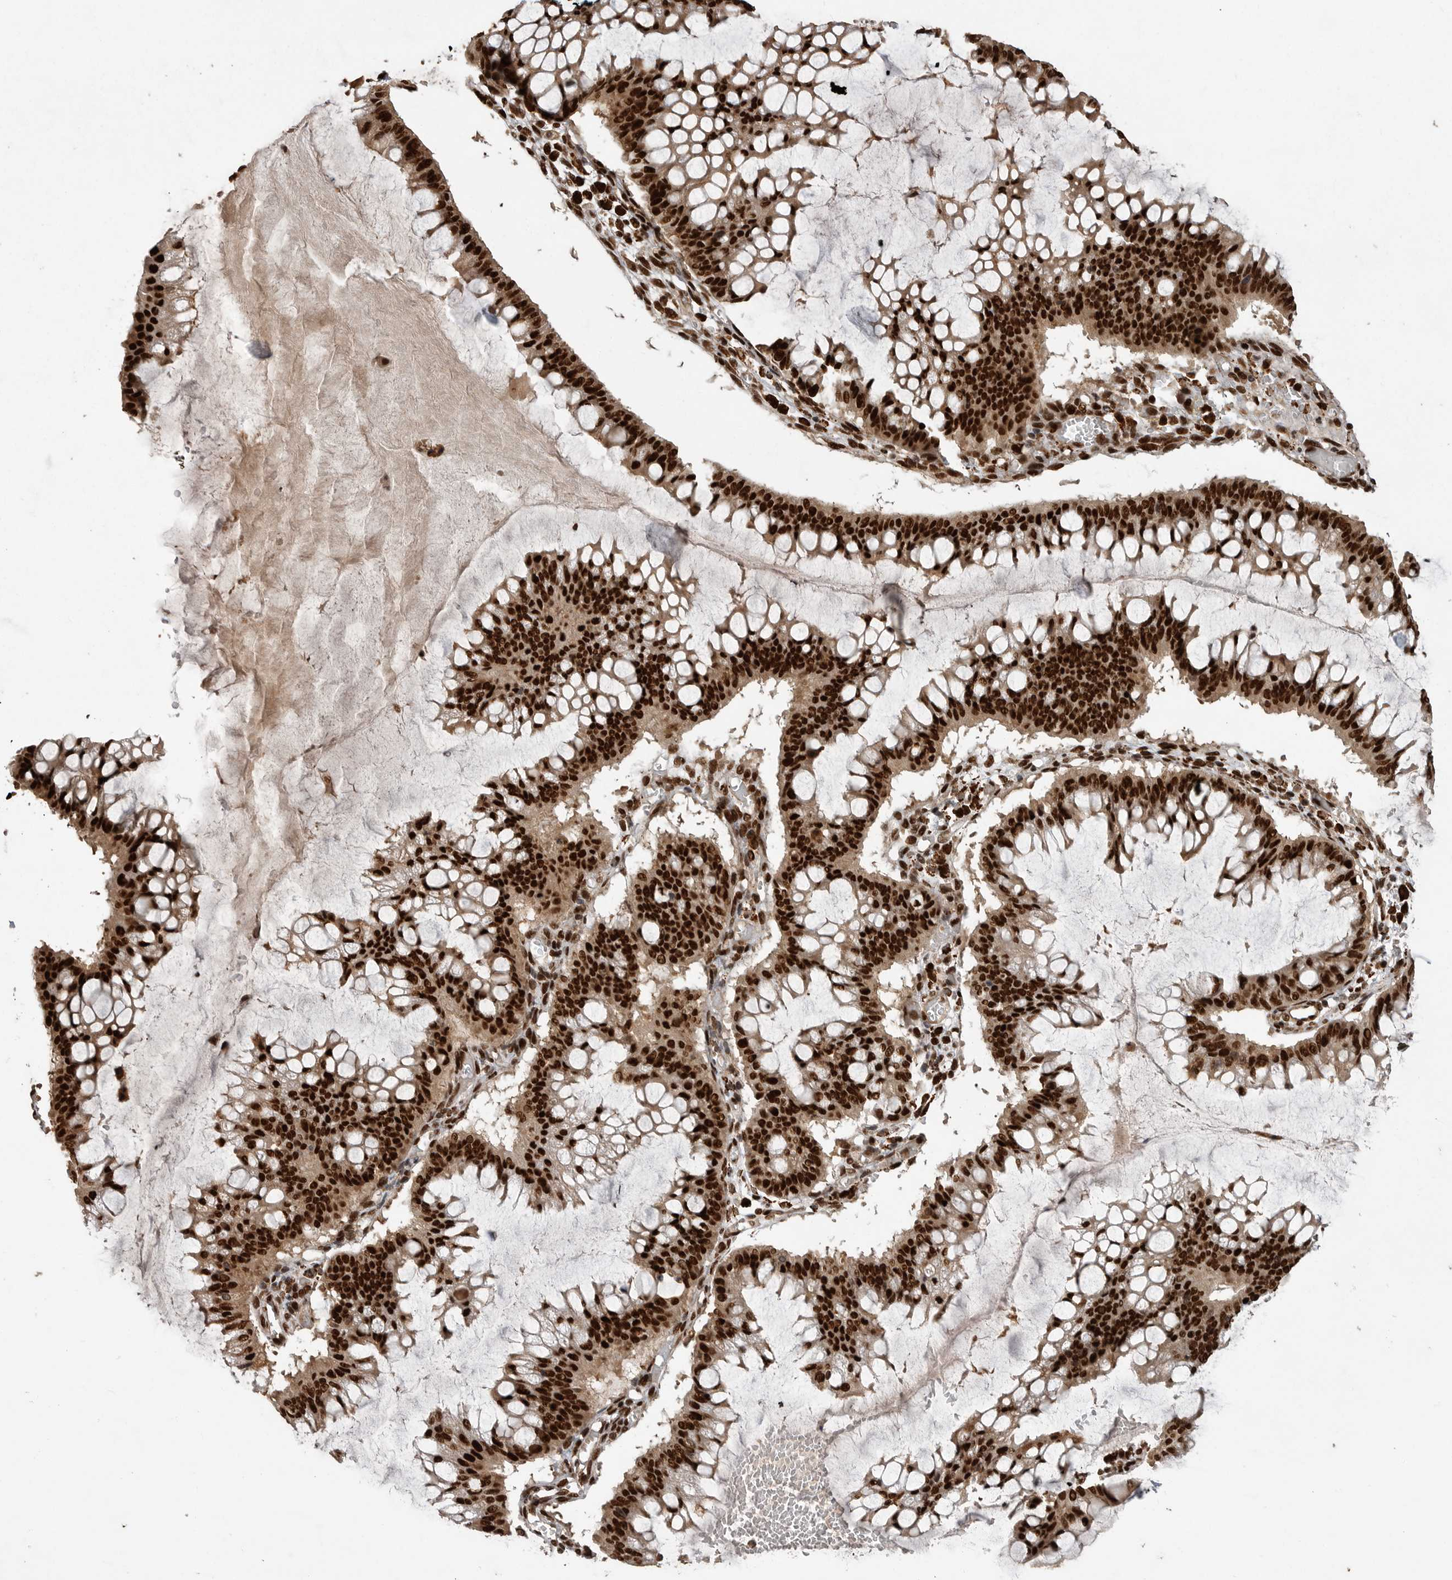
{"staining": {"intensity": "strong", "quantity": ">75%", "location": "nuclear"}, "tissue": "ovarian cancer", "cell_type": "Tumor cells", "image_type": "cancer", "snomed": [{"axis": "morphology", "description": "Cystadenocarcinoma, mucinous, NOS"}, {"axis": "topography", "description": "Ovary"}], "caption": "IHC staining of ovarian mucinous cystadenocarcinoma, which reveals high levels of strong nuclear expression in about >75% of tumor cells indicating strong nuclear protein staining. The staining was performed using DAB (3,3'-diaminobenzidine) (brown) for protein detection and nuclei were counterstained in hematoxylin (blue).", "gene": "PPP1R8", "patient": {"sex": "female", "age": 73}}